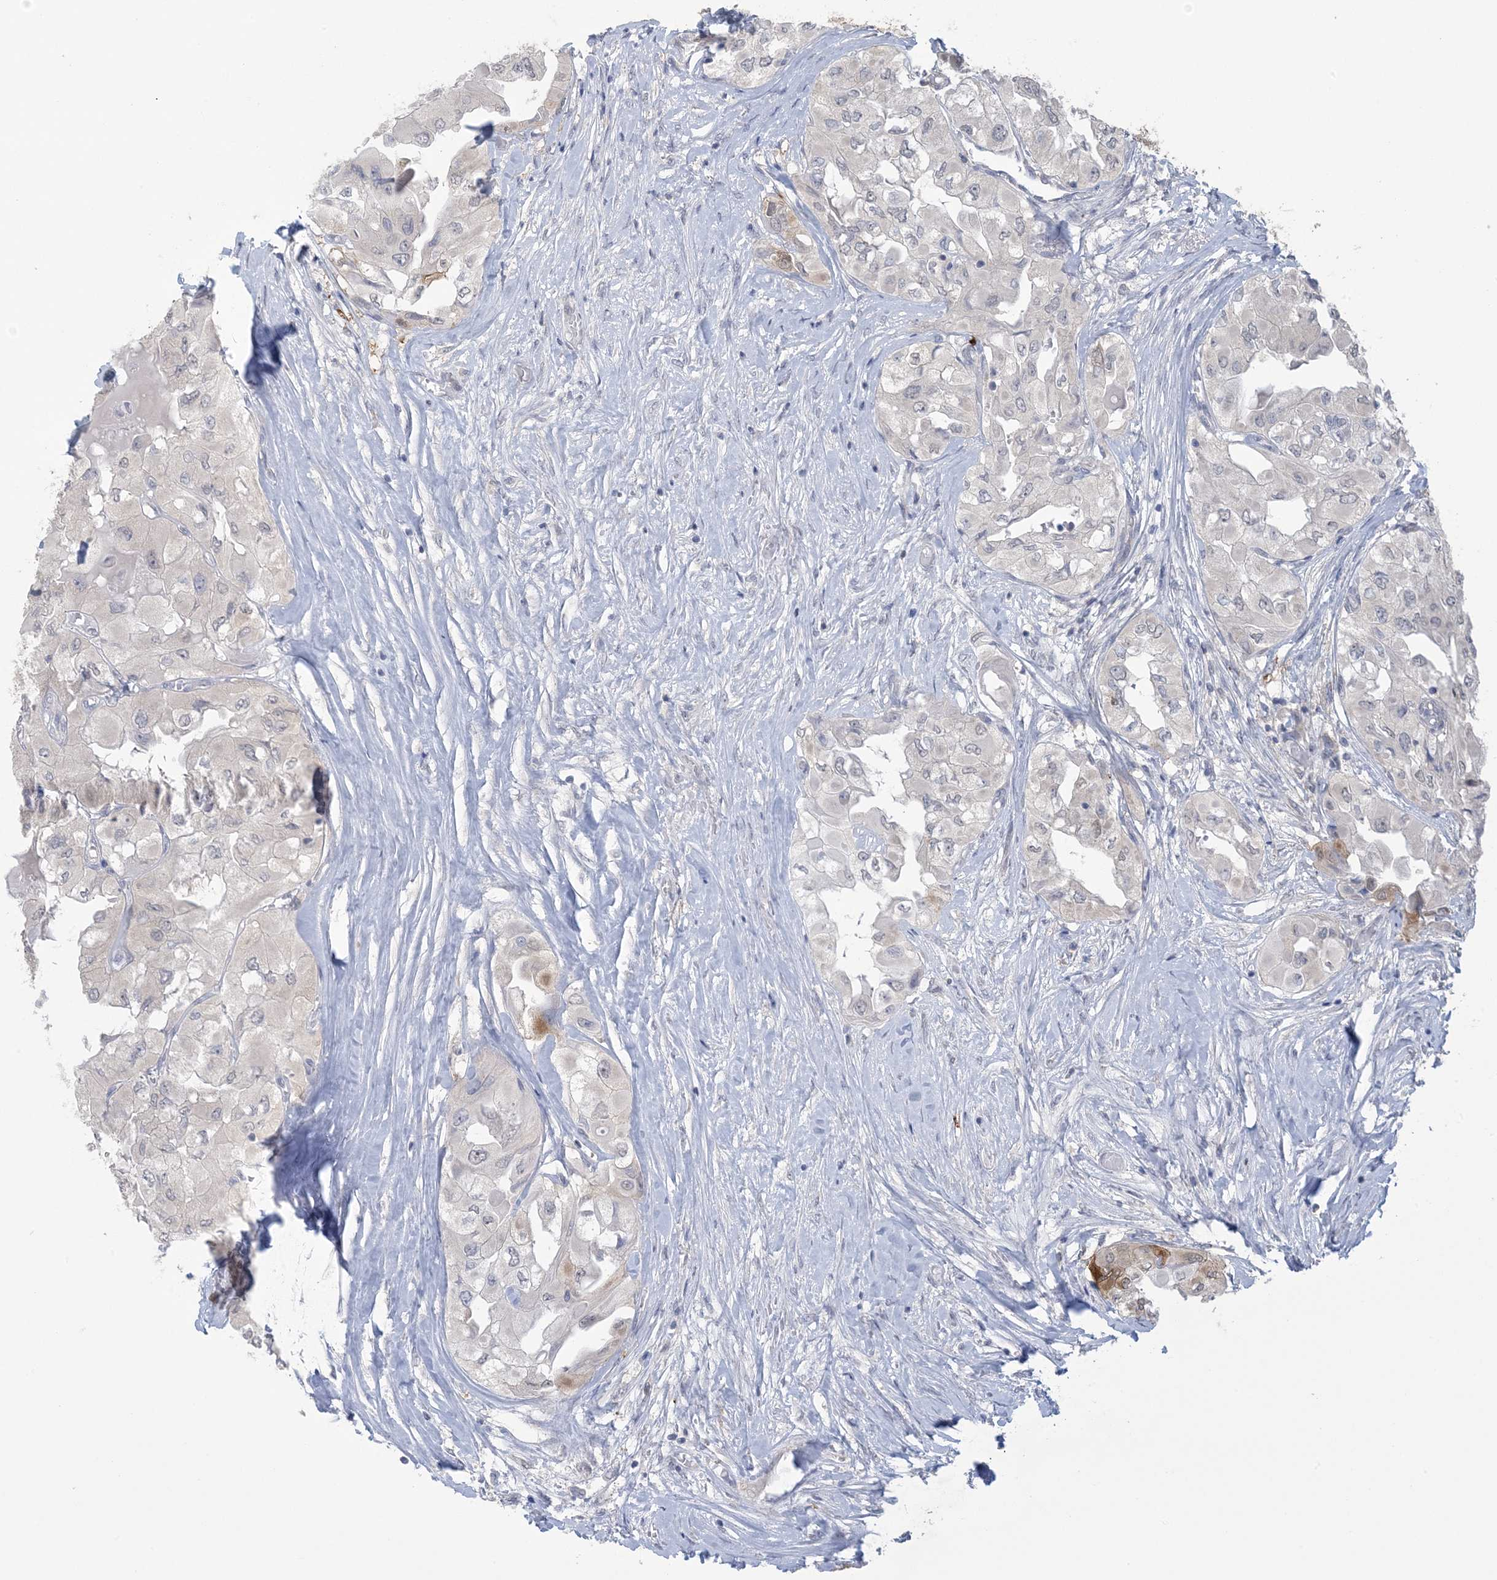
{"staining": {"intensity": "weak", "quantity": "<25%", "location": "cytoplasmic/membranous"}, "tissue": "thyroid cancer", "cell_type": "Tumor cells", "image_type": "cancer", "snomed": [{"axis": "morphology", "description": "Papillary adenocarcinoma, NOS"}, {"axis": "topography", "description": "Thyroid gland"}], "caption": "IHC histopathology image of neoplastic tissue: human thyroid papillary adenocarcinoma stained with DAB (3,3'-diaminobenzidine) displays no significant protein expression in tumor cells.", "gene": "HMGCS1", "patient": {"sex": "female", "age": 59}}